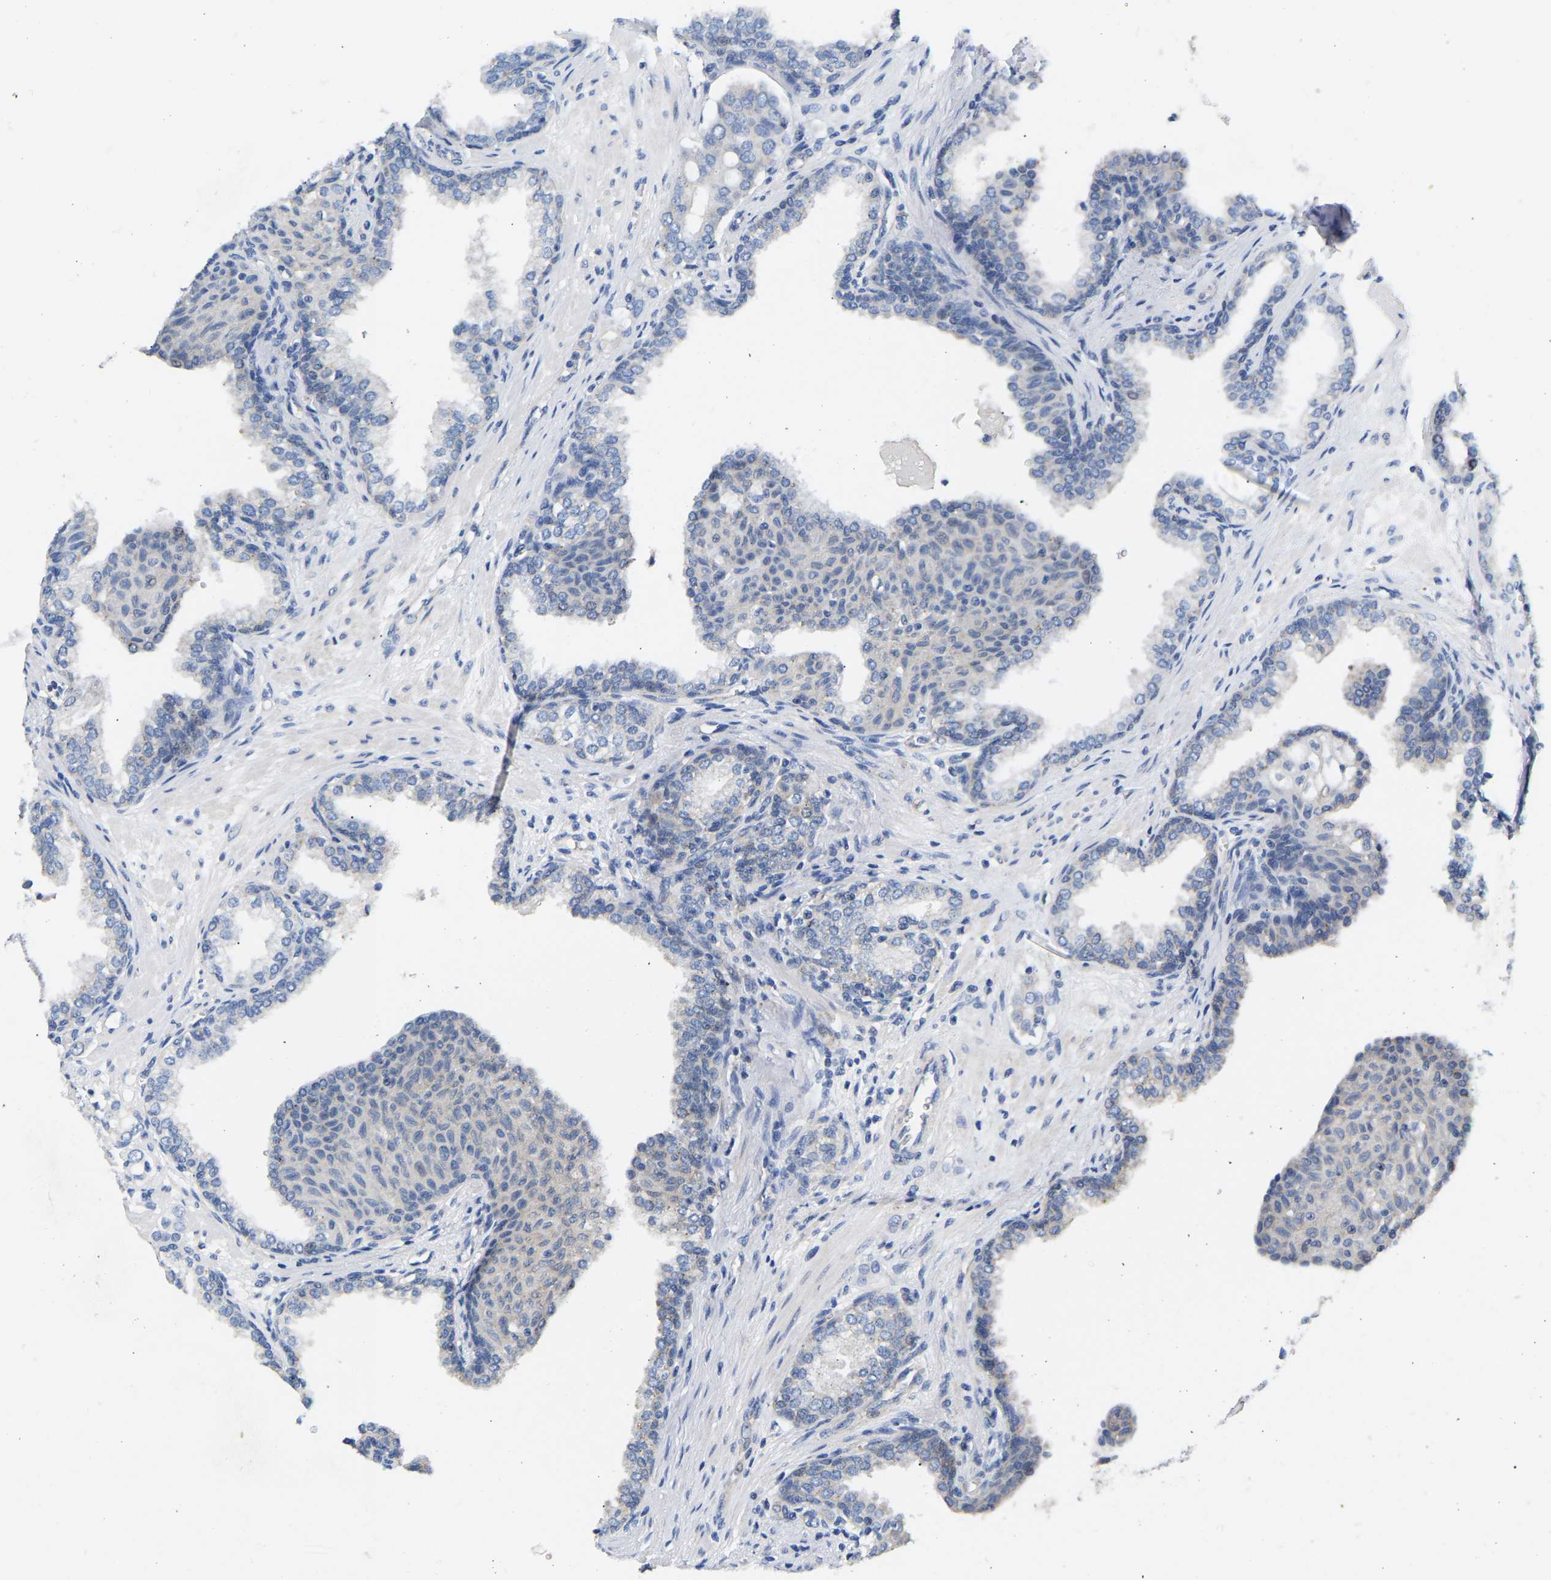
{"staining": {"intensity": "negative", "quantity": "none", "location": "none"}, "tissue": "prostate cancer", "cell_type": "Tumor cells", "image_type": "cancer", "snomed": [{"axis": "morphology", "description": "Adenocarcinoma, High grade"}, {"axis": "topography", "description": "Prostate"}], "caption": "This is a image of immunohistochemistry (IHC) staining of adenocarcinoma (high-grade) (prostate), which shows no expression in tumor cells.", "gene": "AIMP2", "patient": {"sex": "male", "age": 52}}